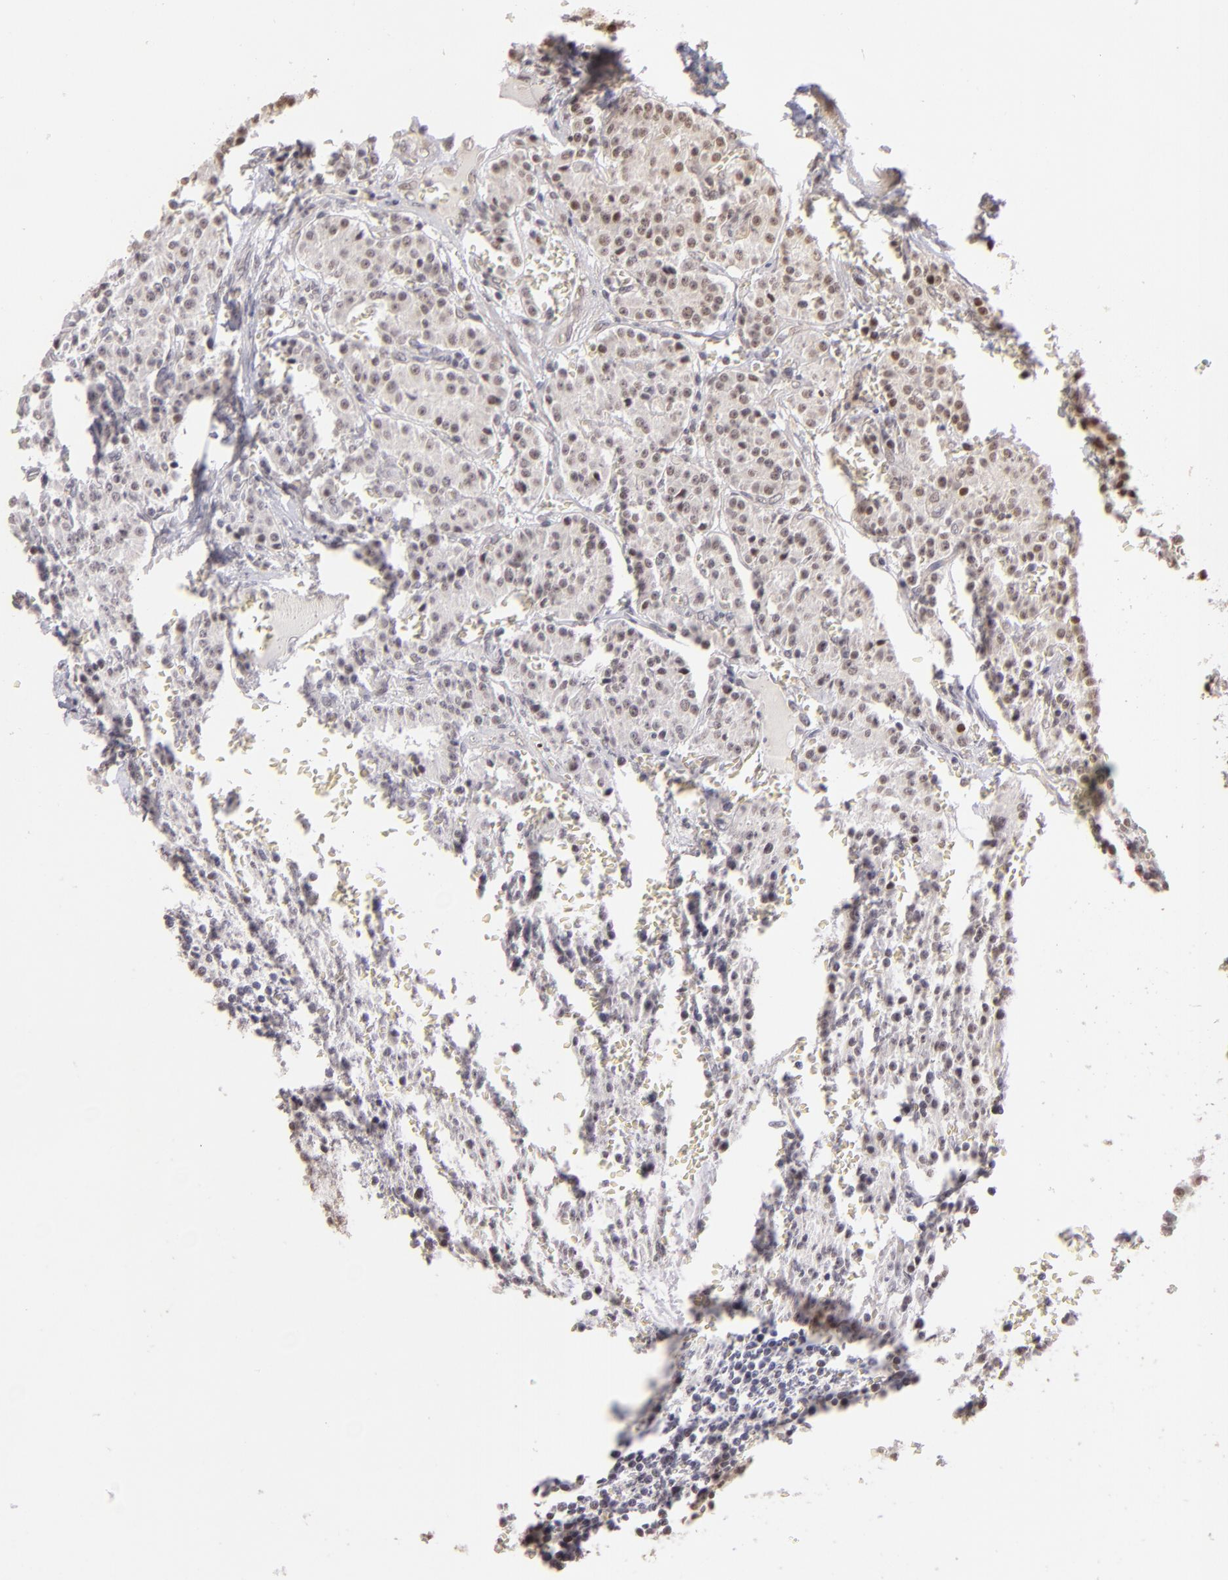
{"staining": {"intensity": "weak", "quantity": "<25%", "location": "nuclear"}, "tissue": "carcinoid", "cell_type": "Tumor cells", "image_type": "cancer", "snomed": [{"axis": "morphology", "description": "Carcinoid, malignant, NOS"}, {"axis": "topography", "description": "Stomach"}], "caption": "Histopathology image shows no significant protein positivity in tumor cells of malignant carcinoid.", "gene": "RARB", "patient": {"sex": "female", "age": 76}}